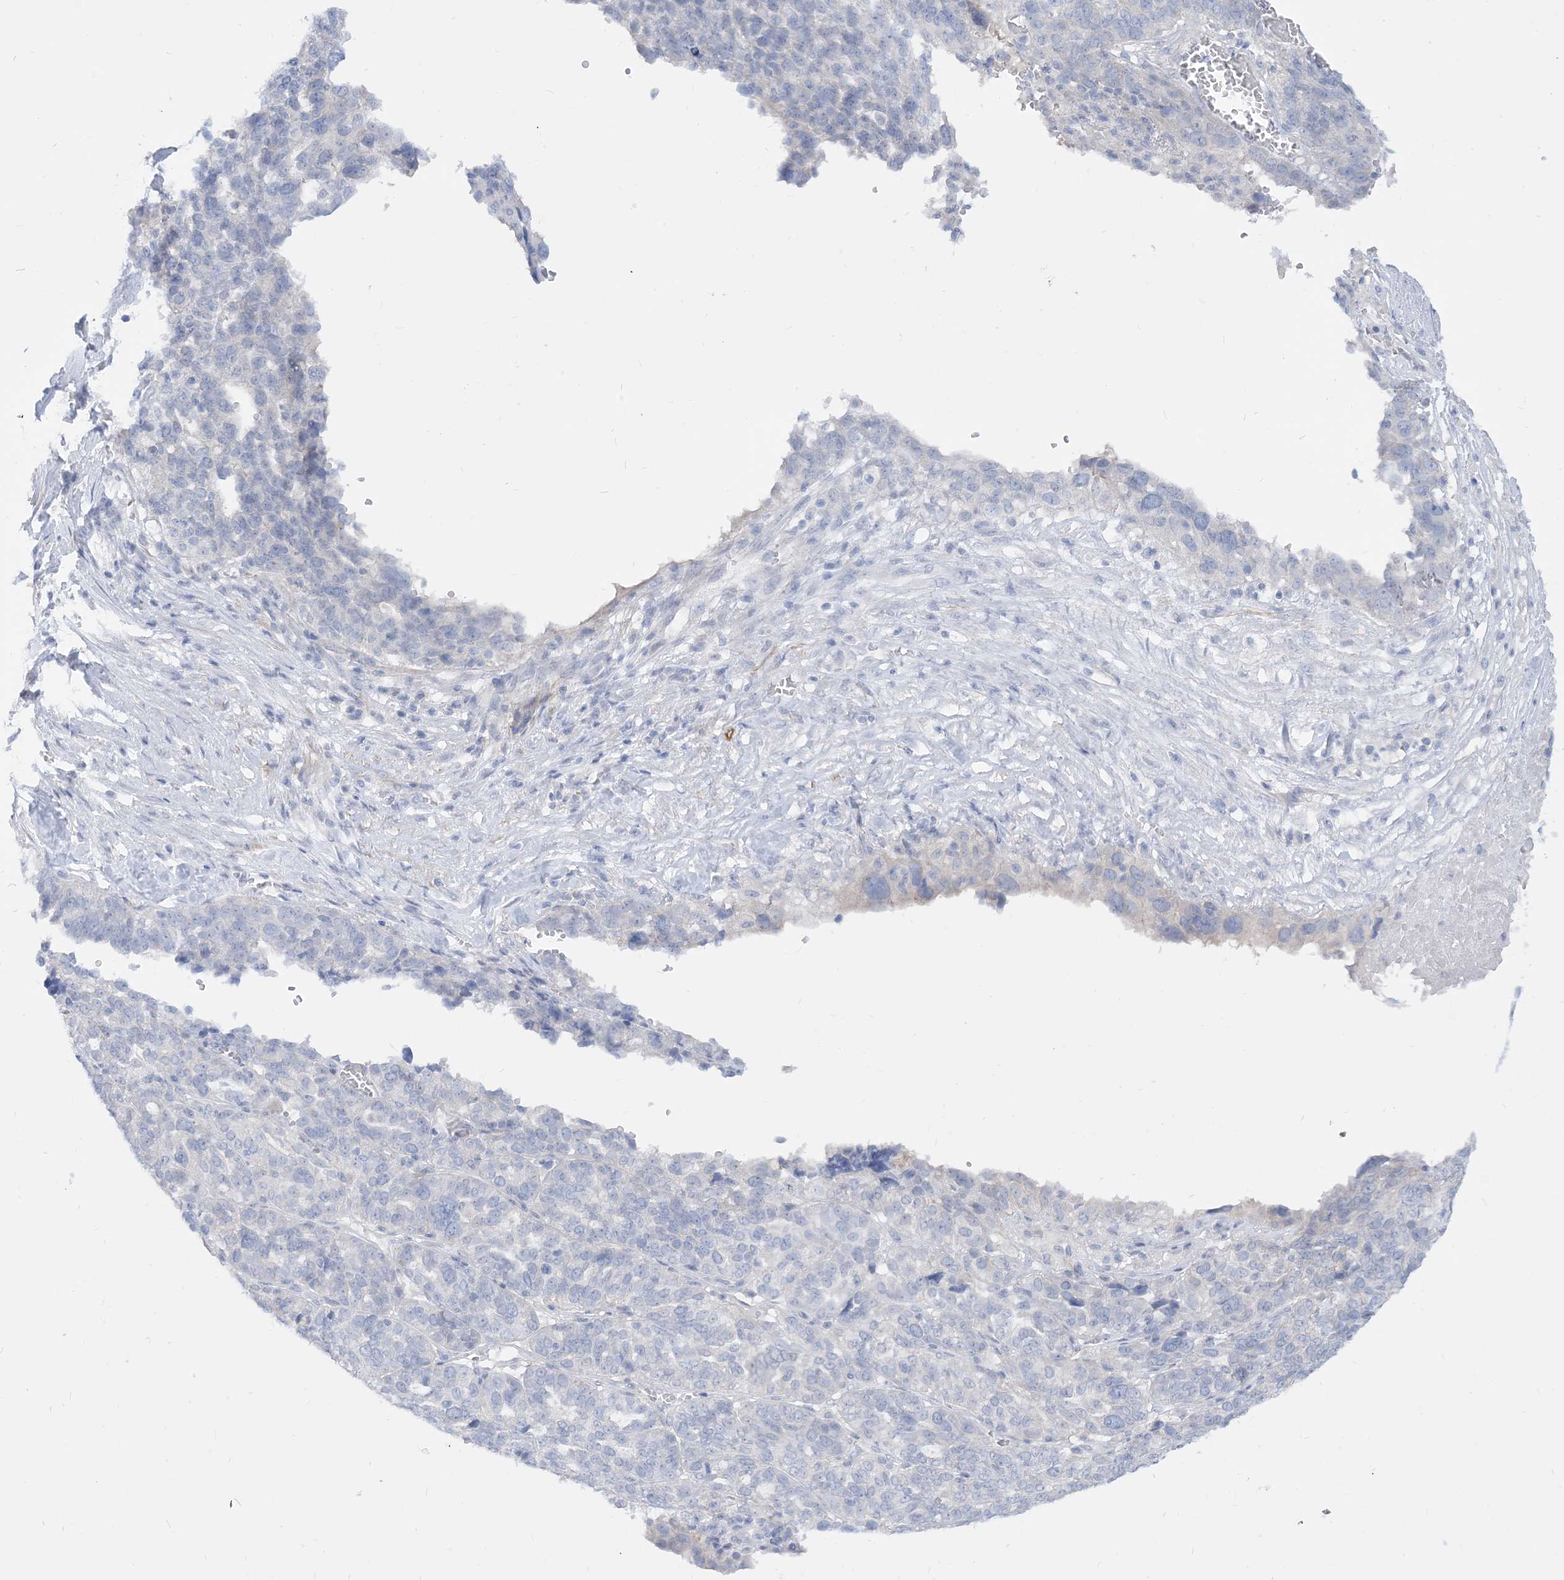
{"staining": {"intensity": "negative", "quantity": "none", "location": "none"}, "tissue": "ovarian cancer", "cell_type": "Tumor cells", "image_type": "cancer", "snomed": [{"axis": "morphology", "description": "Cystadenocarcinoma, serous, NOS"}, {"axis": "topography", "description": "Ovary"}], "caption": "A micrograph of serous cystadenocarcinoma (ovarian) stained for a protein exhibits no brown staining in tumor cells.", "gene": "MARS2", "patient": {"sex": "female", "age": 59}}